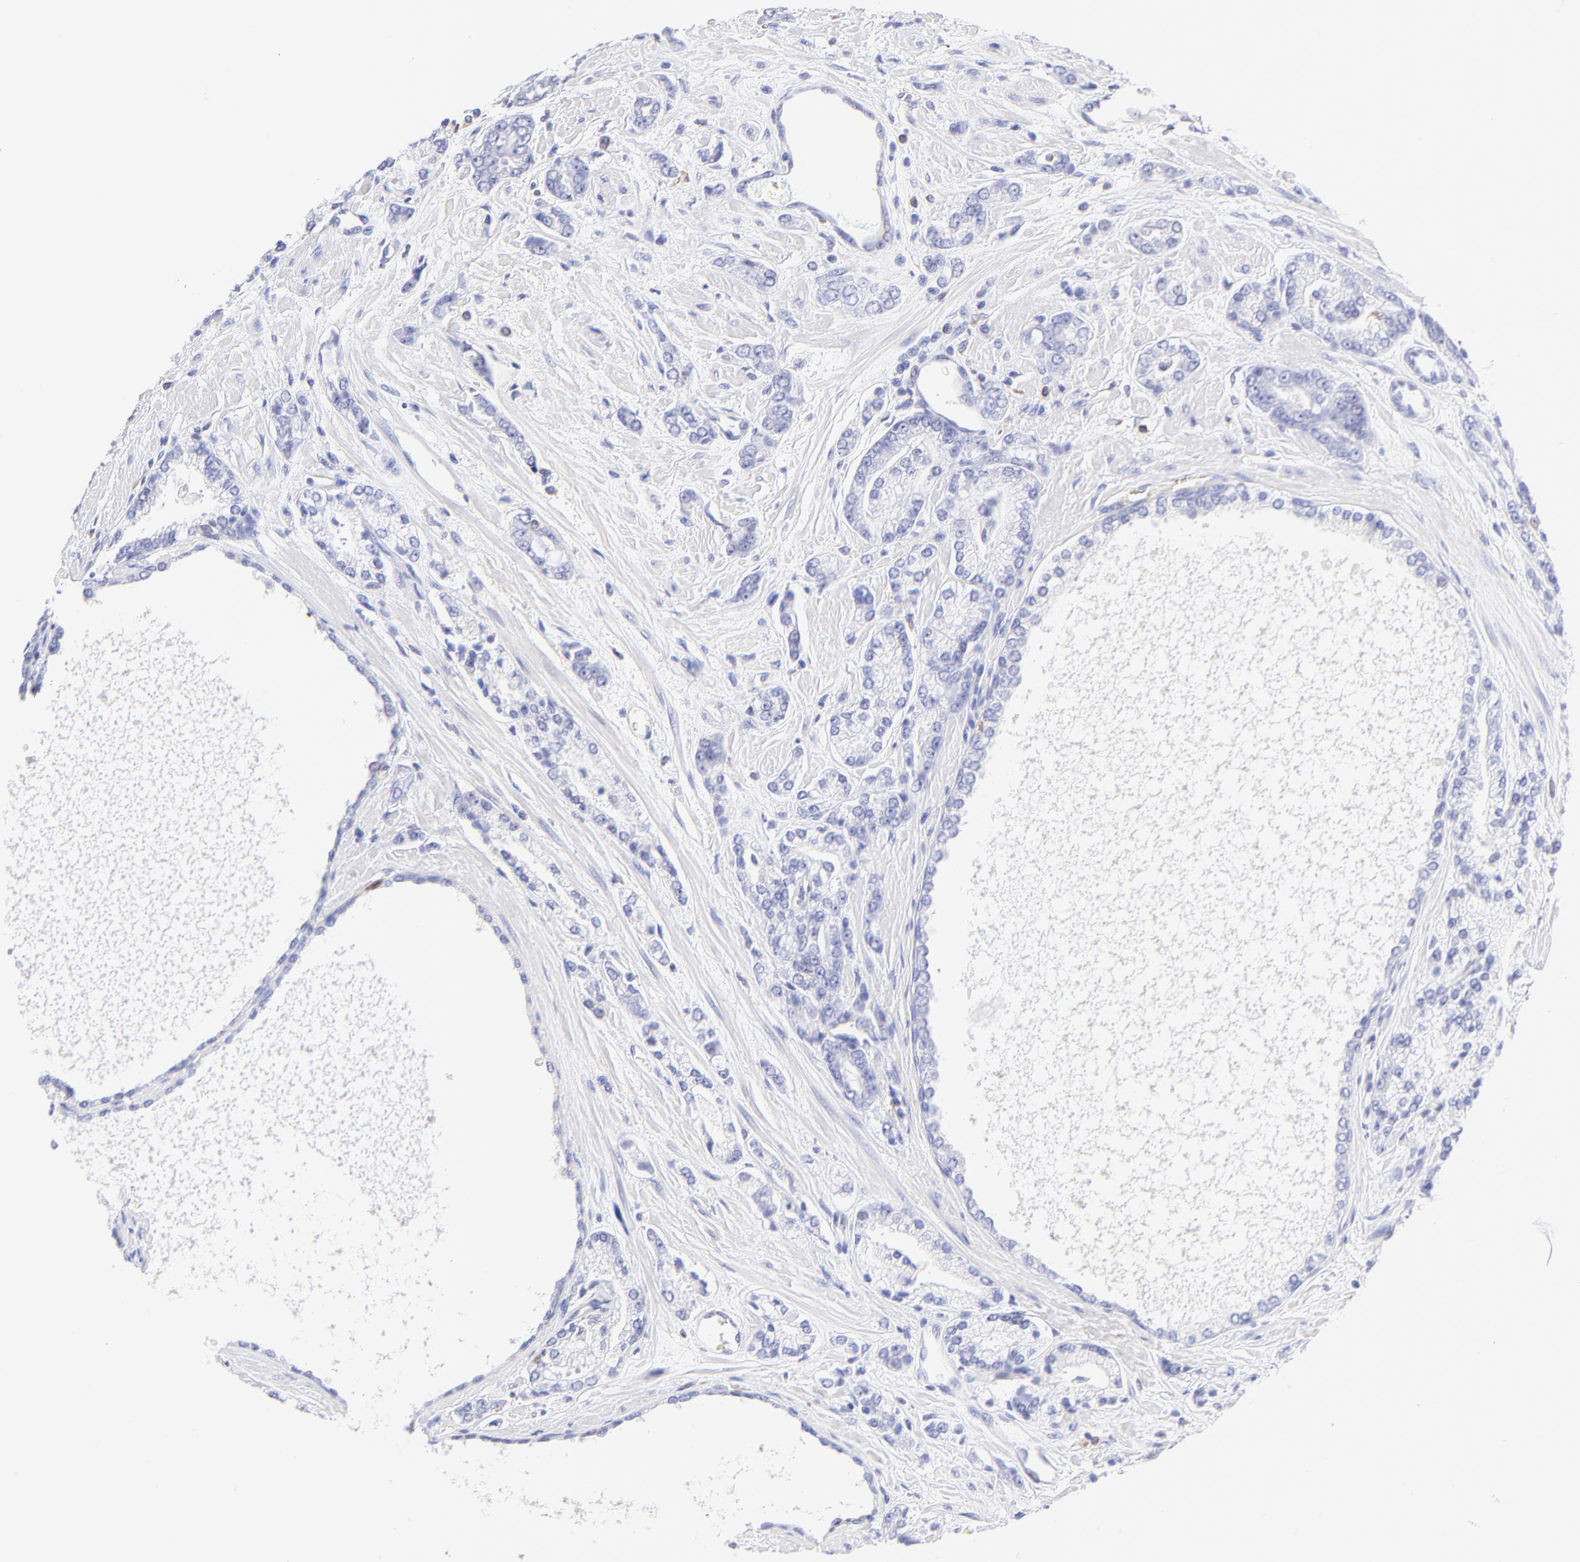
{"staining": {"intensity": "negative", "quantity": "none", "location": "none"}, "tissue": "prostate cancer", "cell_type": "Tumor cells", "image_type": "cancer", "snomed": [{"axis": "morphology", "description": "Adenocarcinoma, High grade"}, {"axis": "topography", "description": "Prostate"}], "caption": "Immunohistochemical staining of human prostate cancer (adenocarcinoma (high-grade)) reveals no significant expression in tumor cells.", "gene": "IRAG2", "patient": {"sex": "male", "age": 71}}